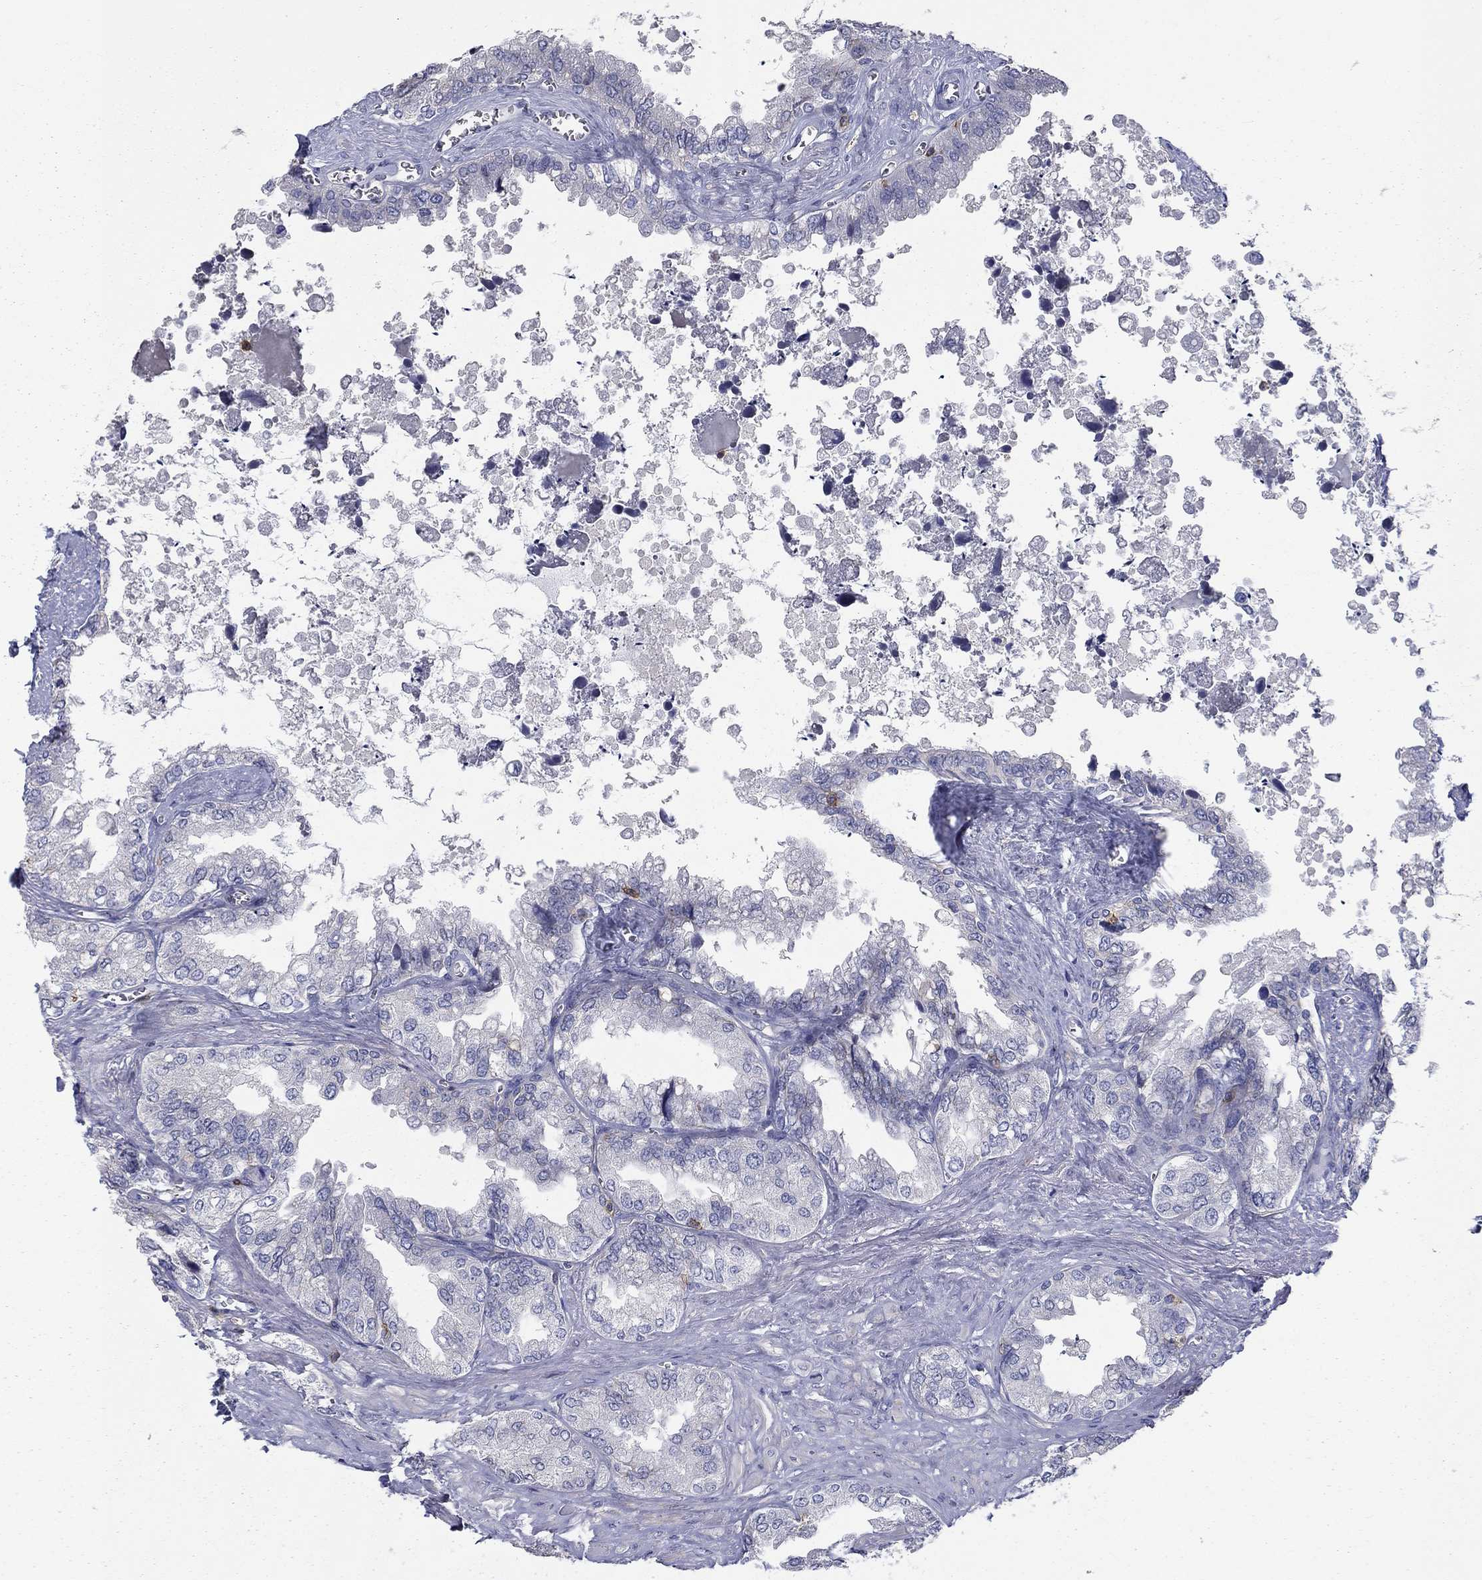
{"staining": {"intensity": "negative", "quantity": "none", "location": "none"}, "tissue": "seminal vesicle", "cell_type": "Glandular cells", "image_type": "normal", "snomed": [{"axis": "morphology", "description": "Normal tissue, NOS"}, {"axis": "topography", "description": "Seminal veicle"}], "caption": "Micrograph shows no significant protein positivity in glandular cells of benign seminal vesicle. Brightfield microscopy of immunohistochemistry (IHC) stained with DAB (brown) and hematoxylin (blue), captured at high magnification.", "gene": "SIT1", "patient": {"sex": "male", "age": 67}}